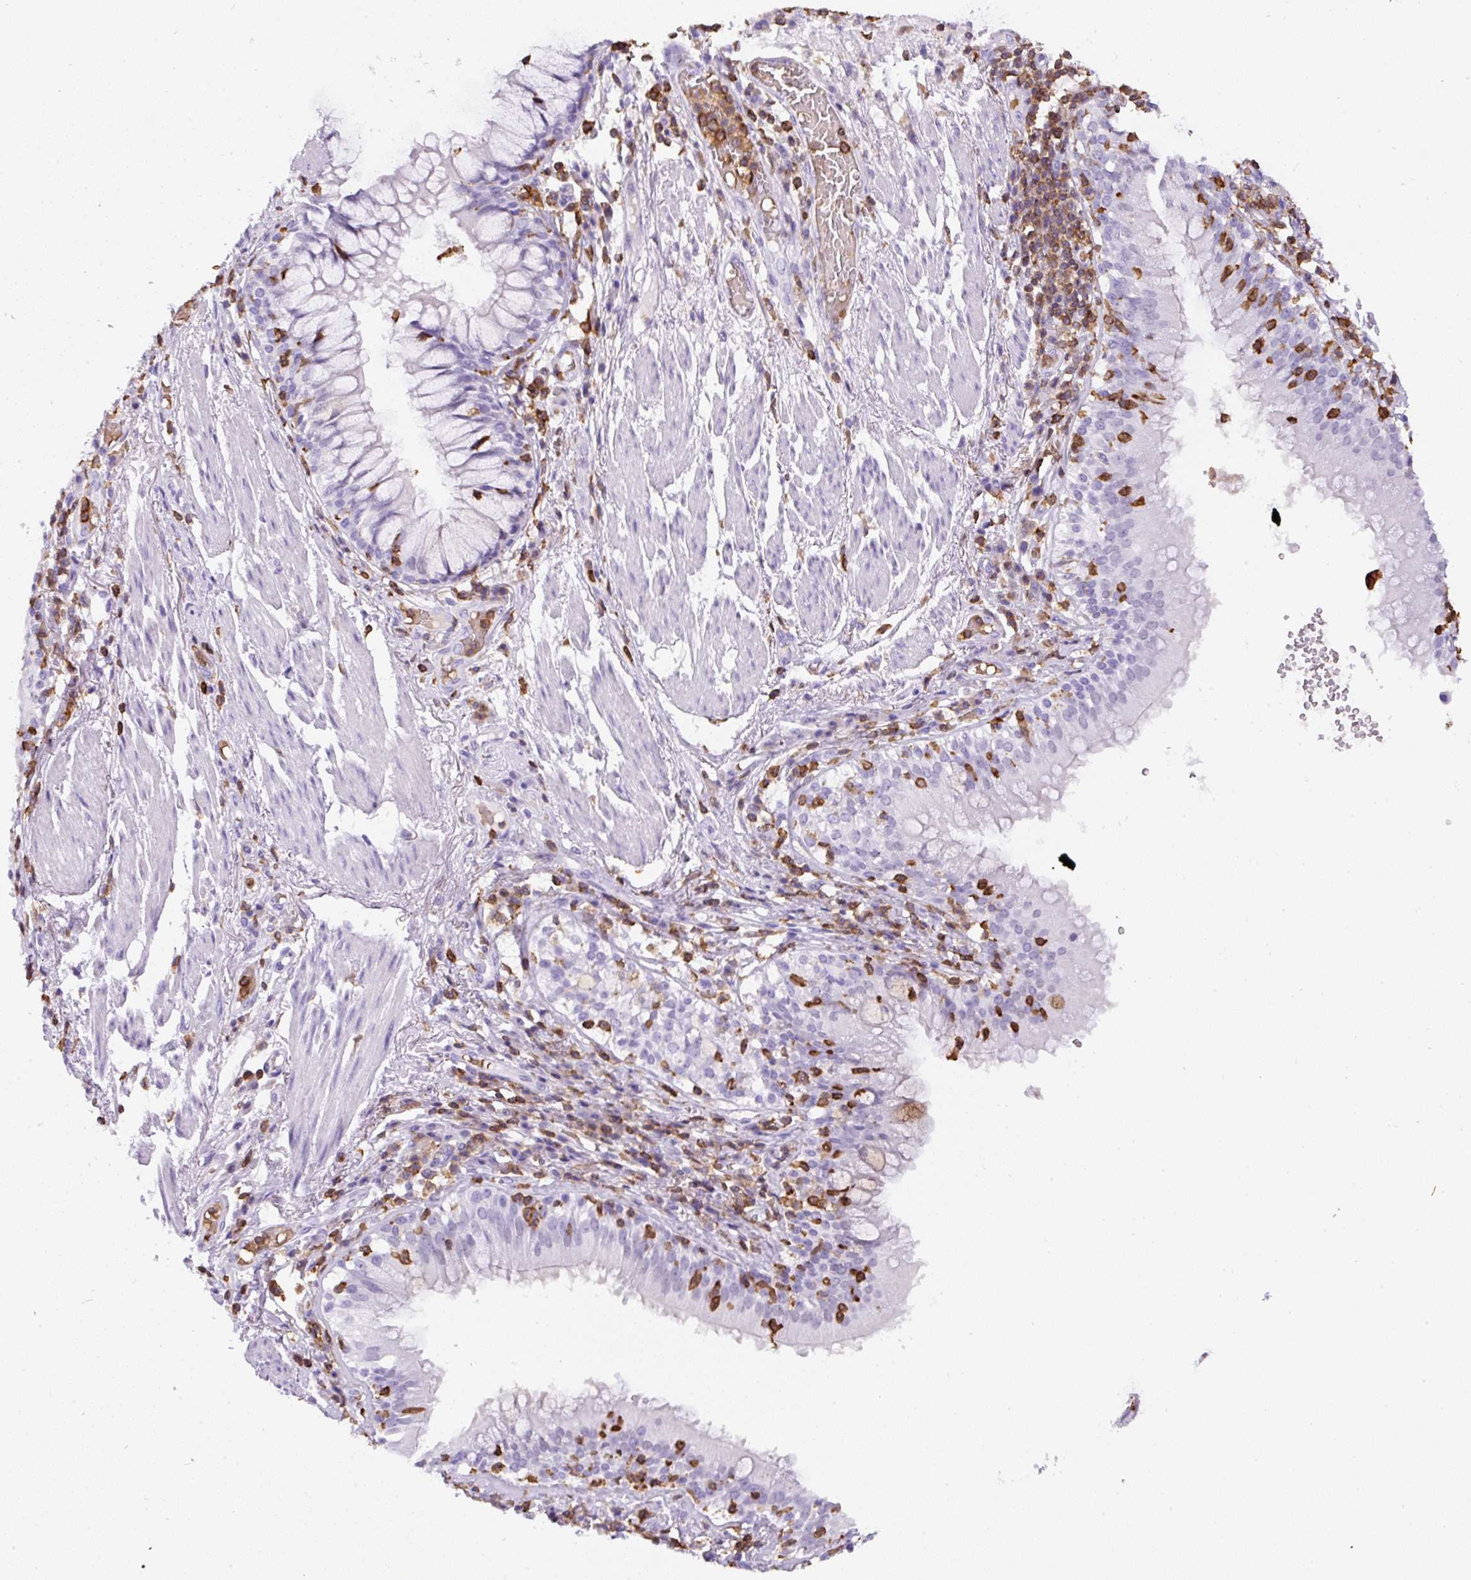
{"staining": {"intensity": "negative", "quantity": "none", "location": "none"}, "tissue": "adipose tissue", "cell_type": "Adipocytes", "image_type": "normal", "snomed": [{"axis": "morphology", "description": "Normal tissue, NOS"}, {"axis": "topography", "description": "Cartilage tissue"}, {"axis": "topography", "description": "Bronchus"}], "caption": "IHC of unremarkable human adipose tissue displays no positivity in adipocytes.", "gene": "FAM228B", "patient": {"sex": "male", "age": 56}}